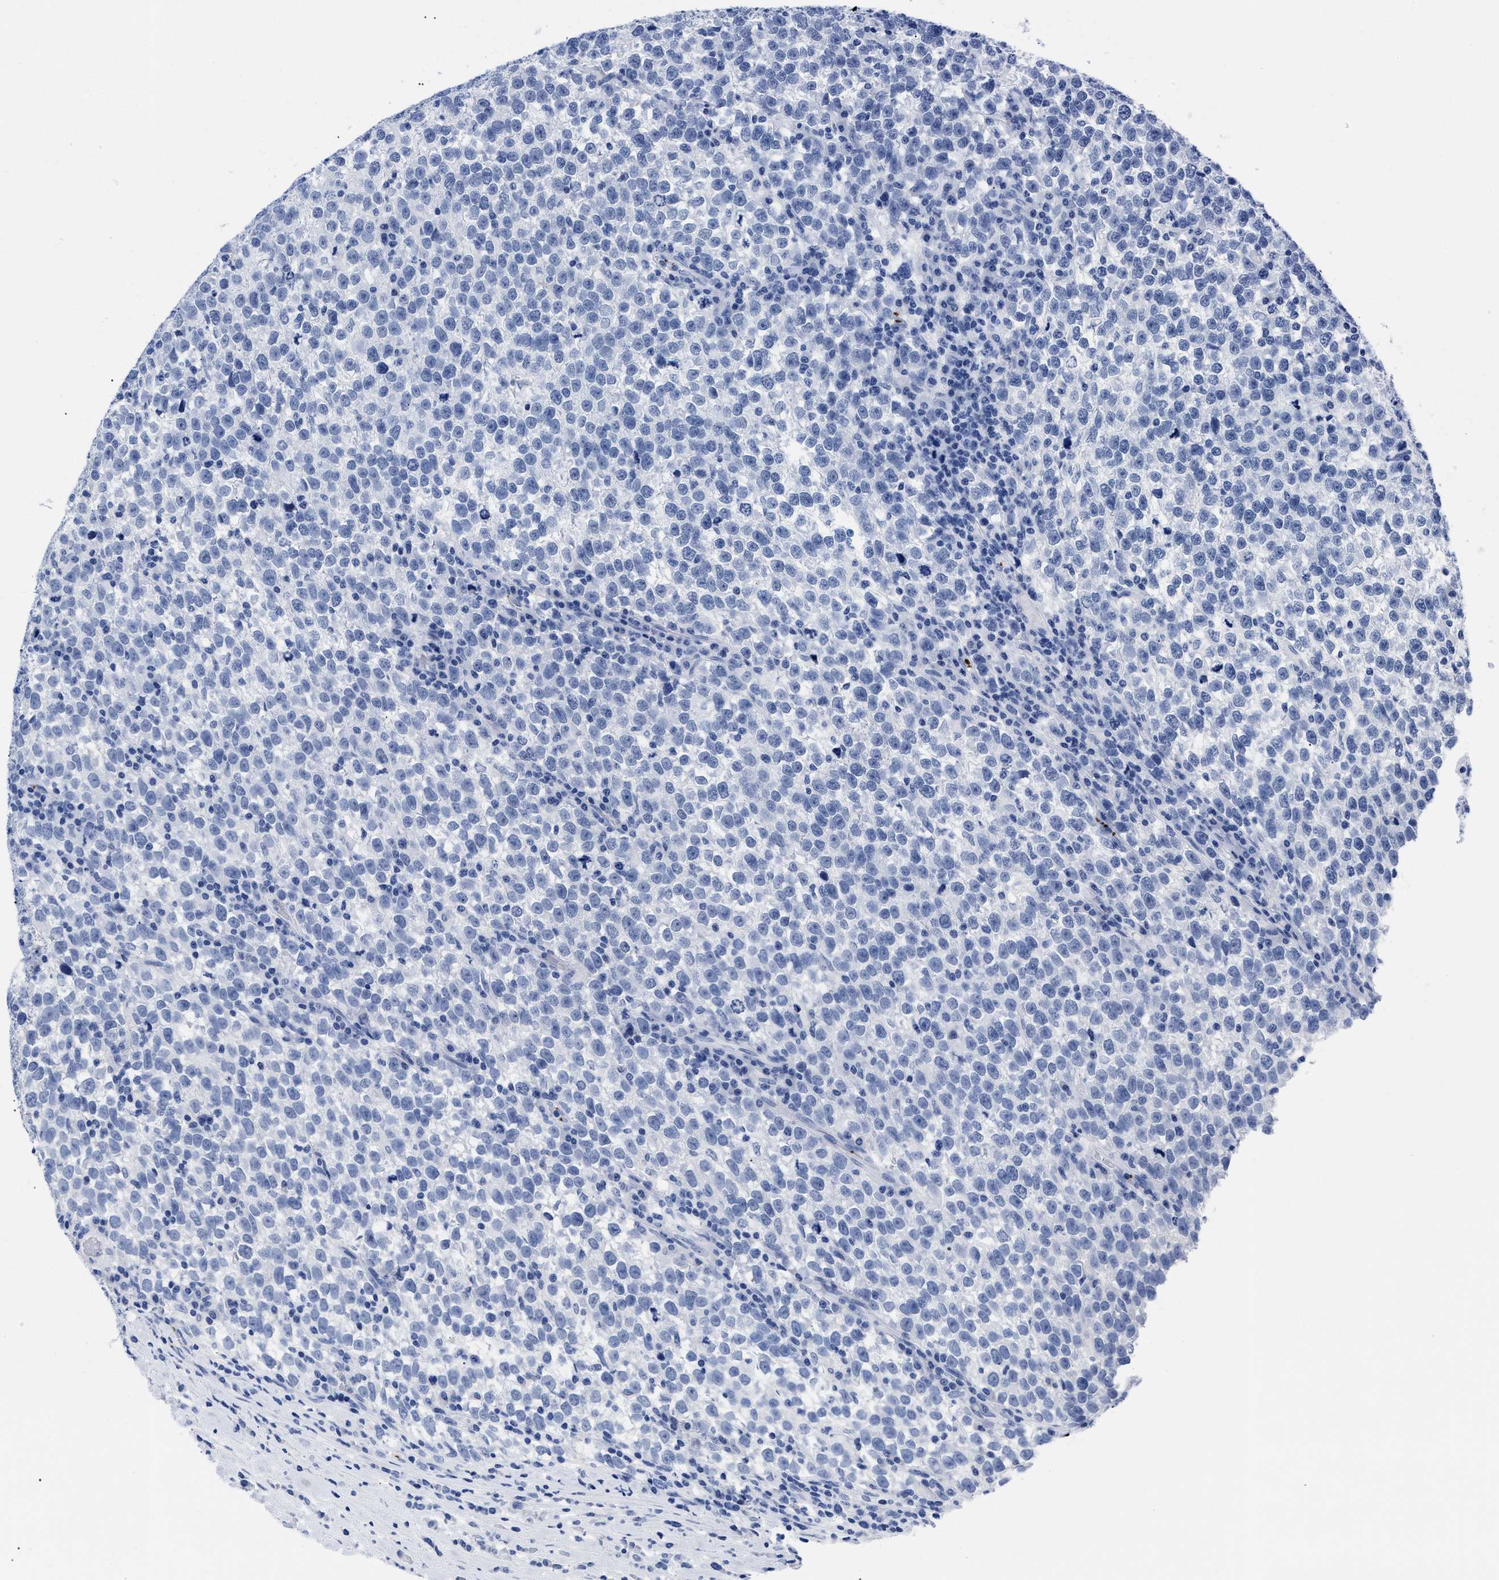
{"staining": {"intensity": "negative", "quantity": "none", "location": "none"}, "tissue": "testis cancer", "cell_type": "Tumor cells", "image_type": "cancer", "snomed": [{"axis": "morphology", "description": "Normal tissue, NOS"}, {"axis": "morphology", "description": "Seminoma, NOS"}, {"axis": "topography", "description": "Testis"}], "caption": "An image of testis seminoma stained for a protein displays no brown staining in tumor cells. Nuclei are stained in blue.", "gene": "TREML1", "patient": {"sex": "male", "age": 43}}